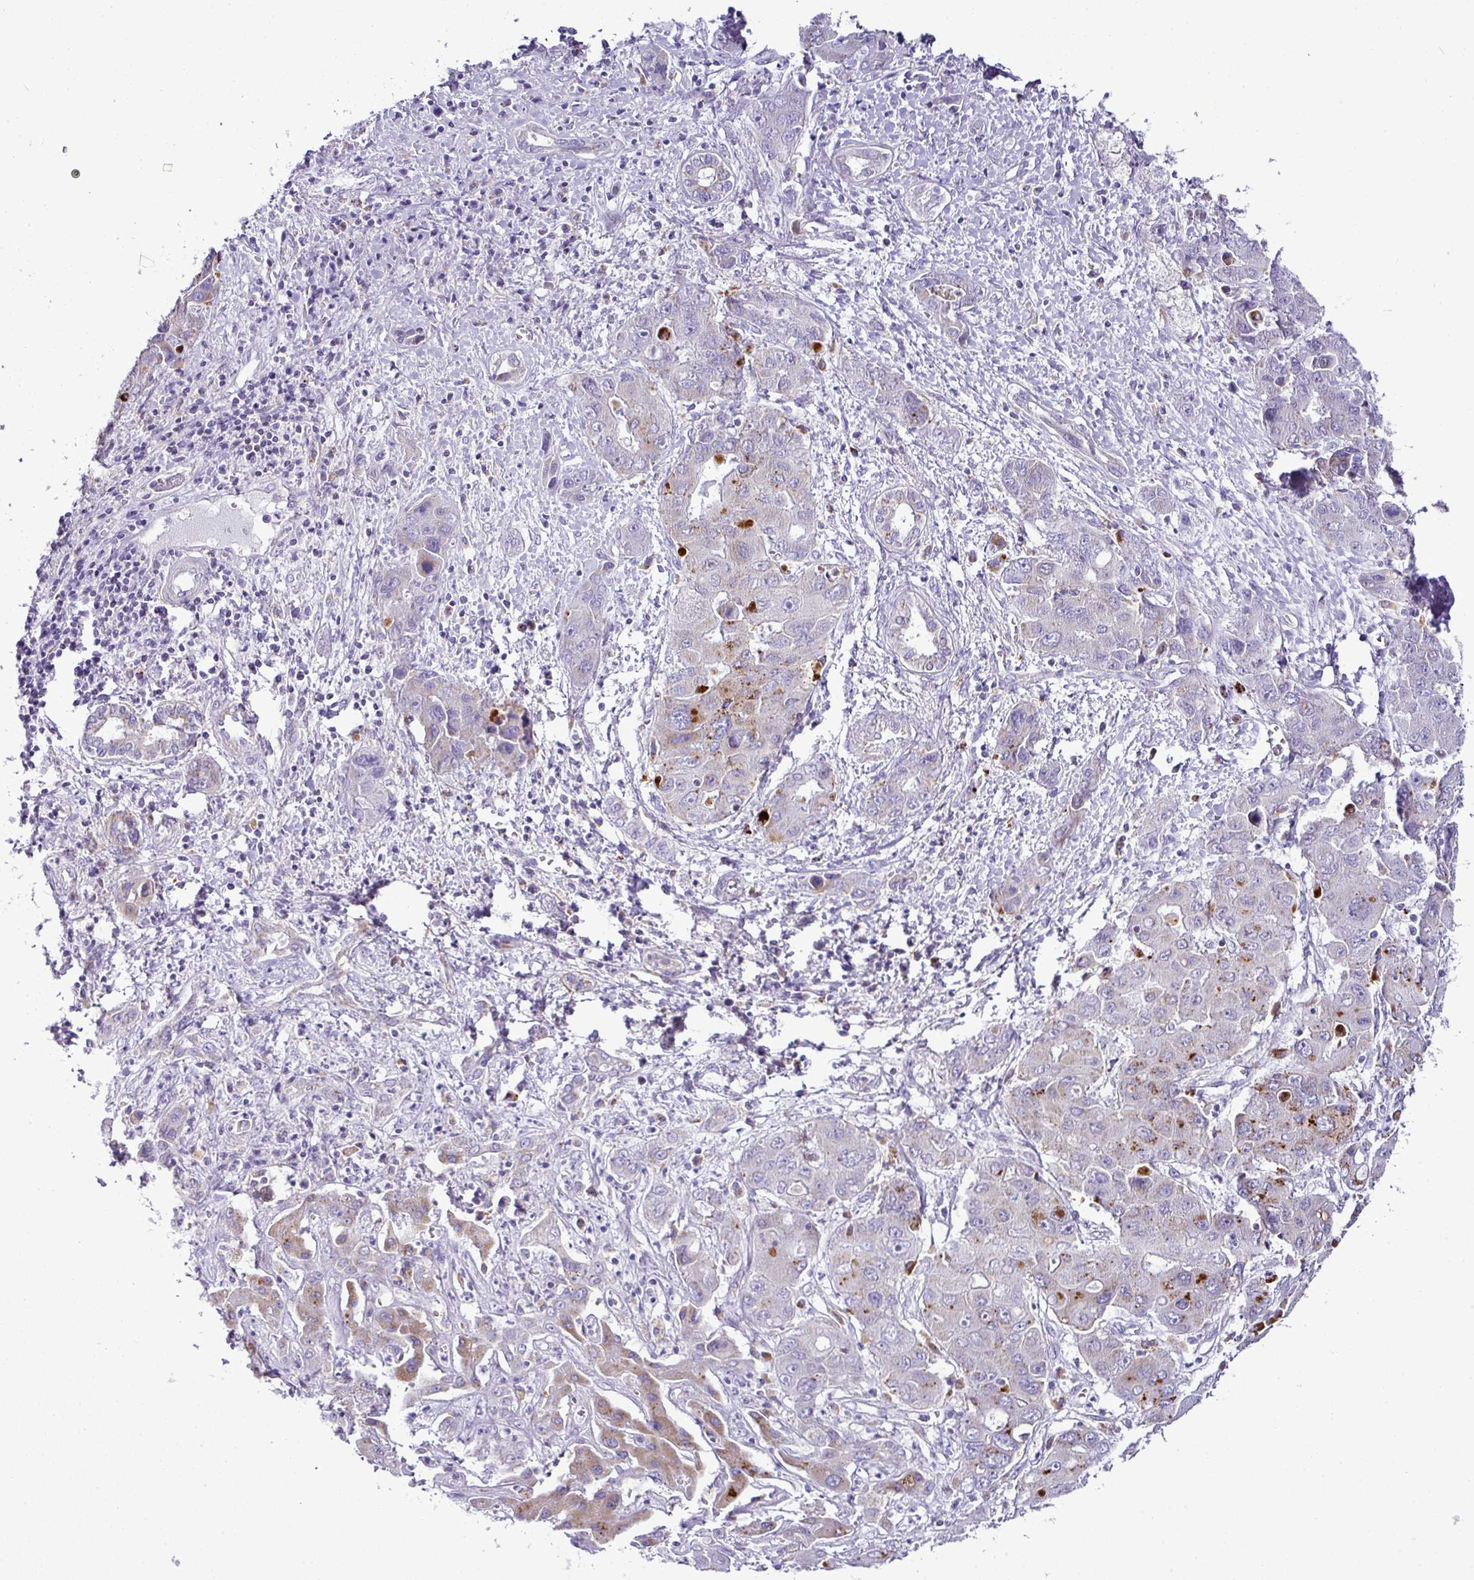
{"staining": {"intensity": "moderate", "quantity": "<25%", "location": "cytoplasmic/membranous"}, "tissue": "liver cancer", "cell_type": "Tumor cells", "image_type": "cancer", "snomed": [{"axis": "morphology", "description": "Cholangiocarcinoma"}, {"axis": "topography", "description": "Liver"}], "caption": "Liver cancer (cholangiocarcinoma) stained with a protein marker exhibits moderate staining in tumor cells.", "gene": "PGAP4", "patient": {"sex": "male", "age": 67}}